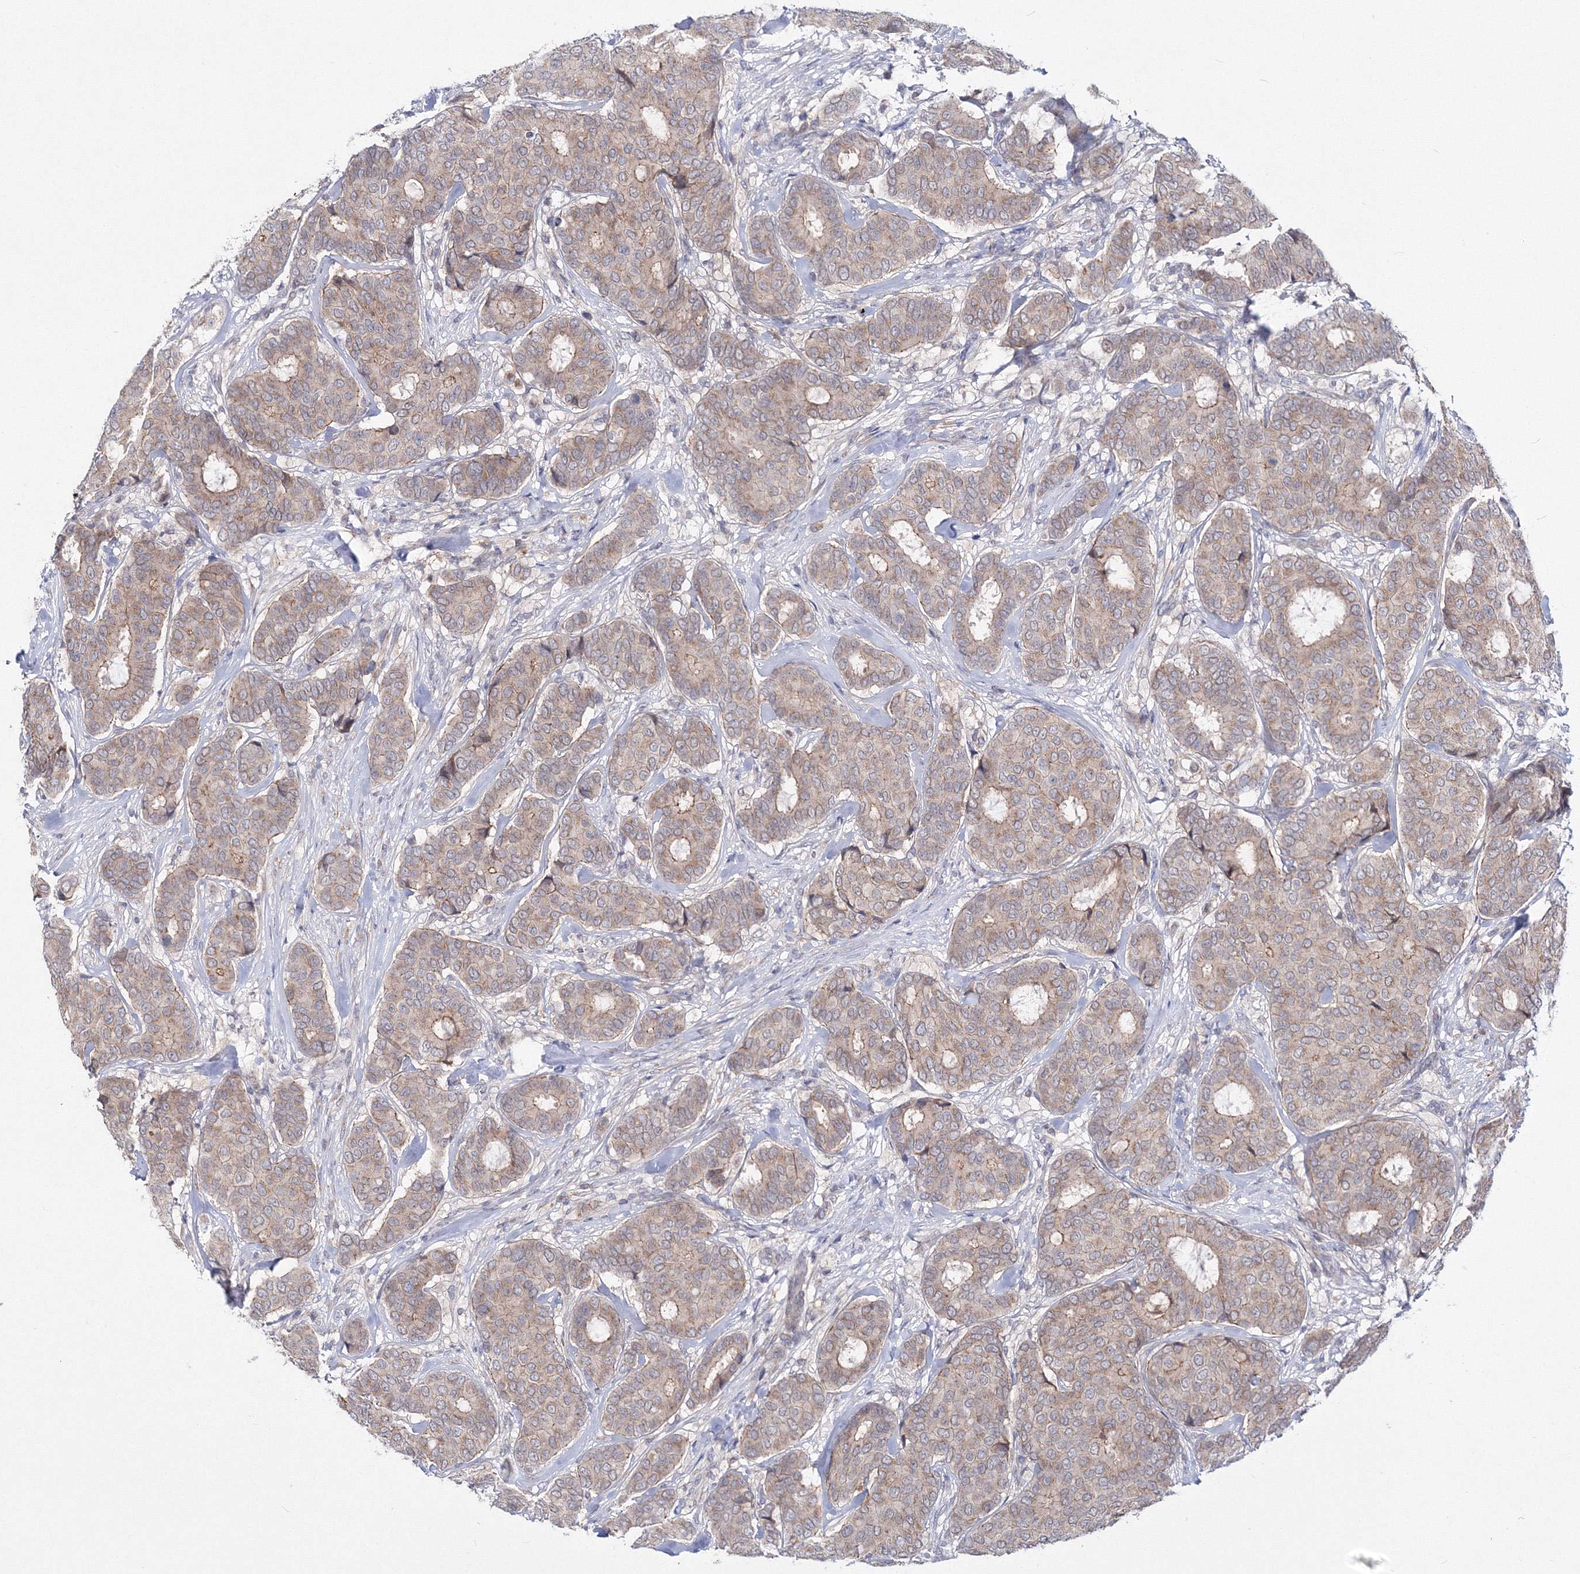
{"staining": {"intensity": "weak", "quantity": ">75%", "location": "cytoplasmic/membranous"}, "tissue": "breast cancer", "cell_type": "Tumor cells", "image_type": "cancer", "snomed": [{"axis": "morphology", "description": "Duct carcinoma"}, {"axis": "topography", "description": "Breast"}], "caption": "Protein positivity by immunohistochemistry demonstrates weak cytoplasmic/membranous staining in about >75% of tumor cells in breast cancer (invasive ductal carcinoma). (DAB (3,3'-diaminobenzidine) = brown stain, brightfield microscopy at high magnification).", "gene": "C11orf52", "patient": {"sex": "female", "age": 75}}